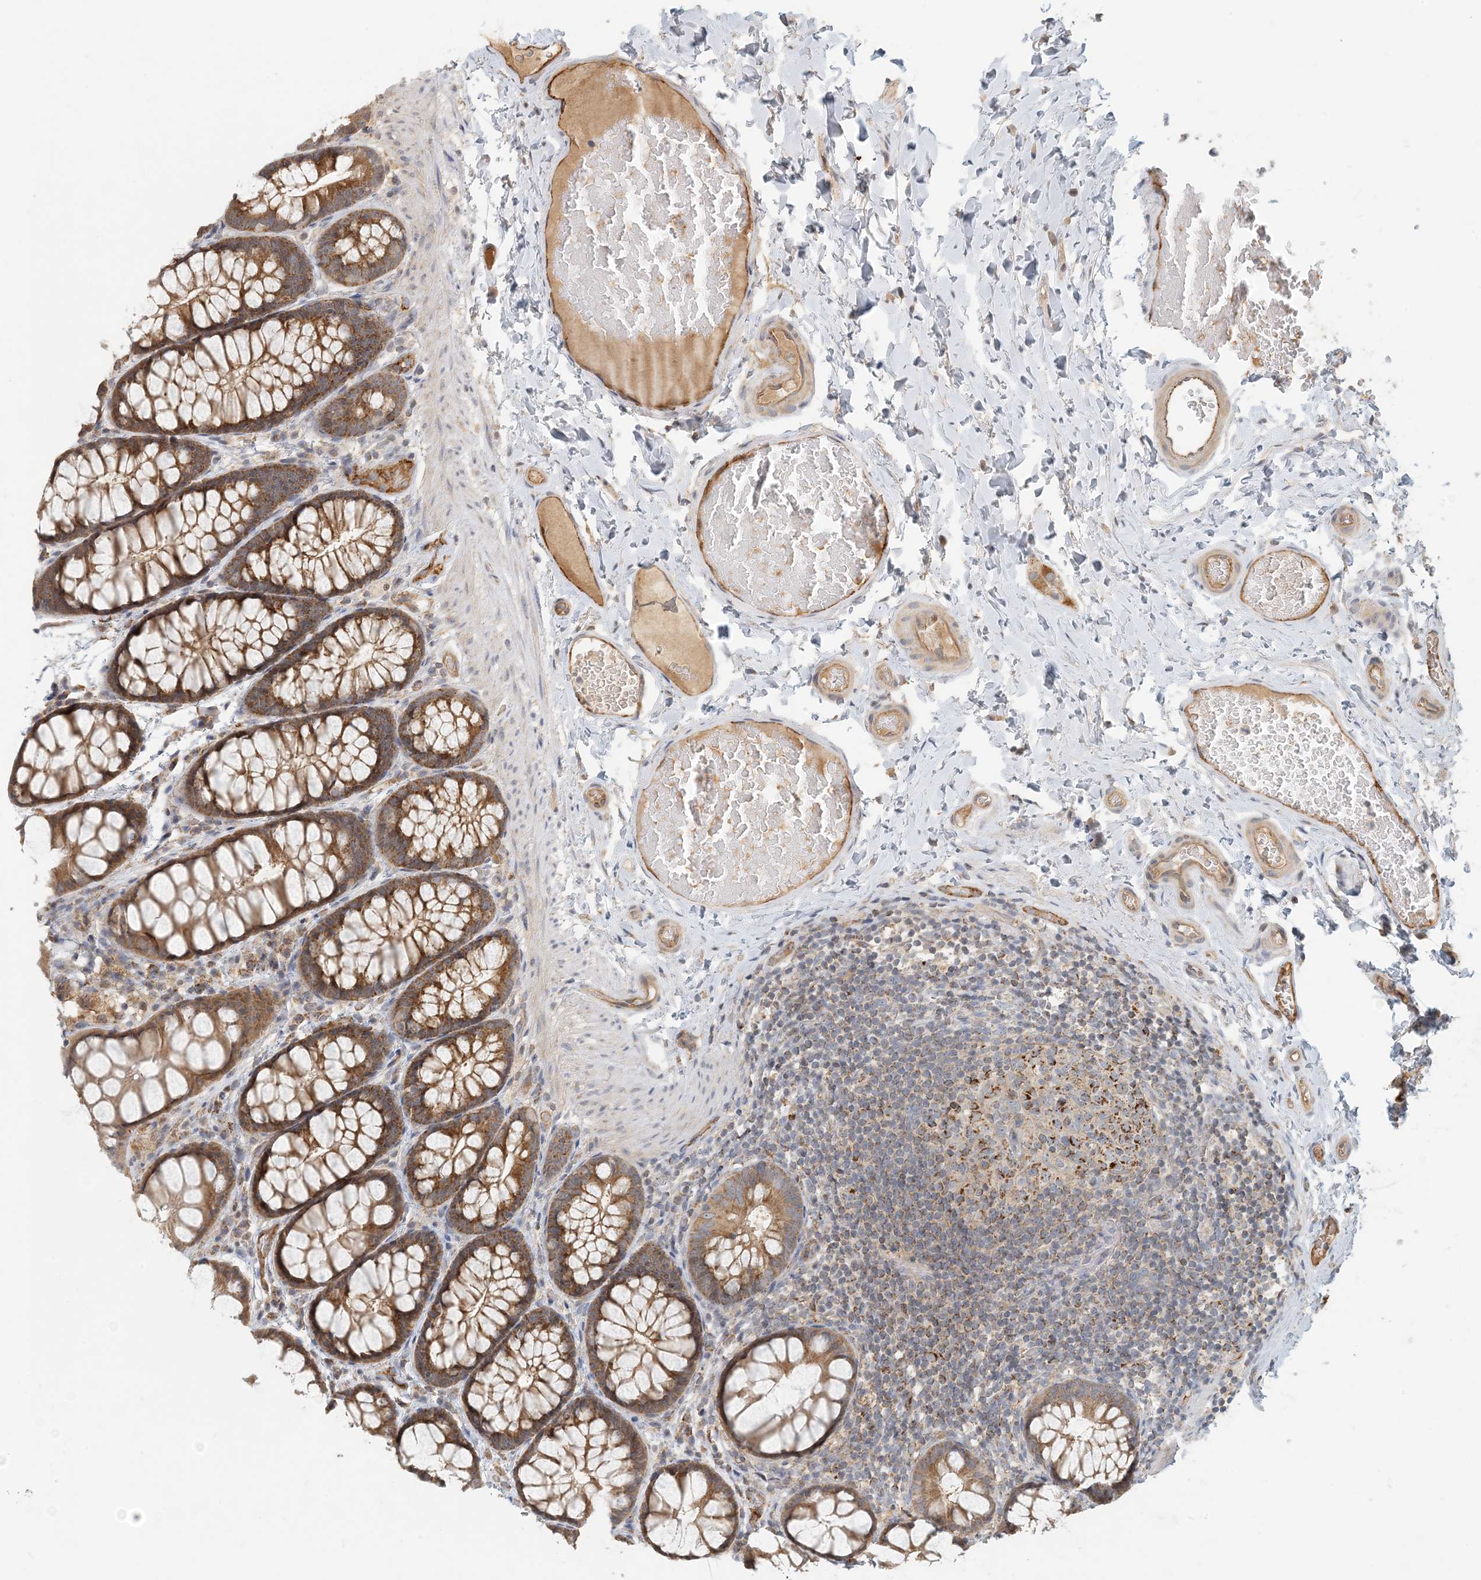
{"staining": {"intensity": "moderate", "quantity": ">75%", "location": "cytoplasmic/membranous"}, "tissue": "colon", "cell_type": "Endothelial cells", "image_type": "normal", "snomed": [{"axis": "morphology", "description": "Normal tissue, NOS"}, {"axis": "topography", "description": "Colon"}], "caption": "DAB immunohistochemical staining of benign colon demonstrates moderate cytoplasmic/membranous protein positivity in about >75% of endothelial cells. (DAB IHC, brown staining for protein, blue staining for nuclei).", "gene": "ZBTB3", "patient": {"sex": "male", "age": 47}}